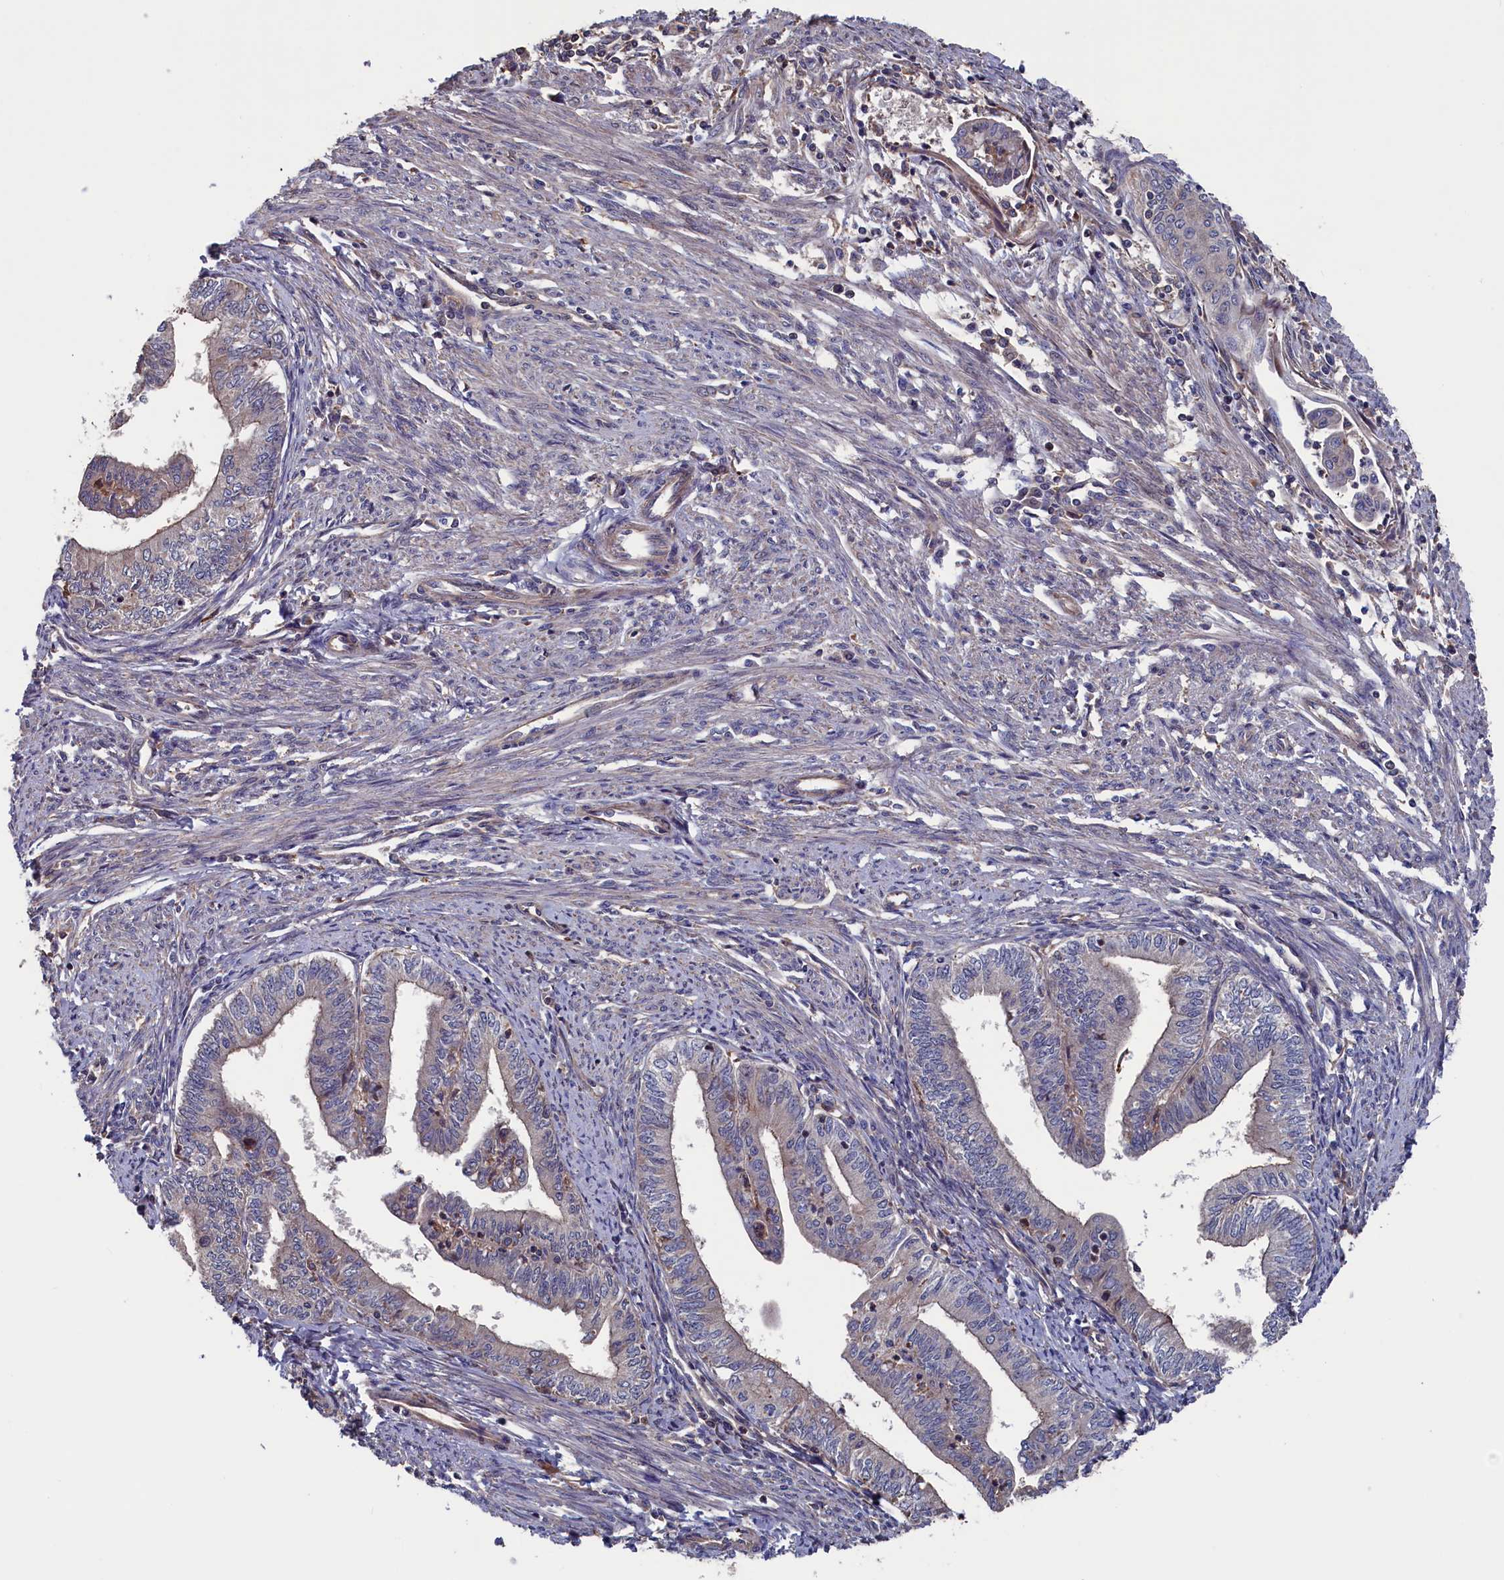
{"staining": {"intensity": "negative", "quantity": "none", "location": "none"}, "tissue": "endometrial cancer", "cell_type": "Tumor cells", "image_type": "cancer", "snomed": [{"axis": "morphology", "description": "Adenocarcinoma, NOS"}, {"axis": "topography", "description": "Endometrium"}], "caption": "A histopathology image of human adenocarcinoma (endometrial) is negative for staining in tumor cells. (DAB (3,3'-diaminobenzidine) IHC visualized using brightfield microscopy, high magnification).", "gene": "SPATA13", "patient": {"sex": "female", "age": 66}}